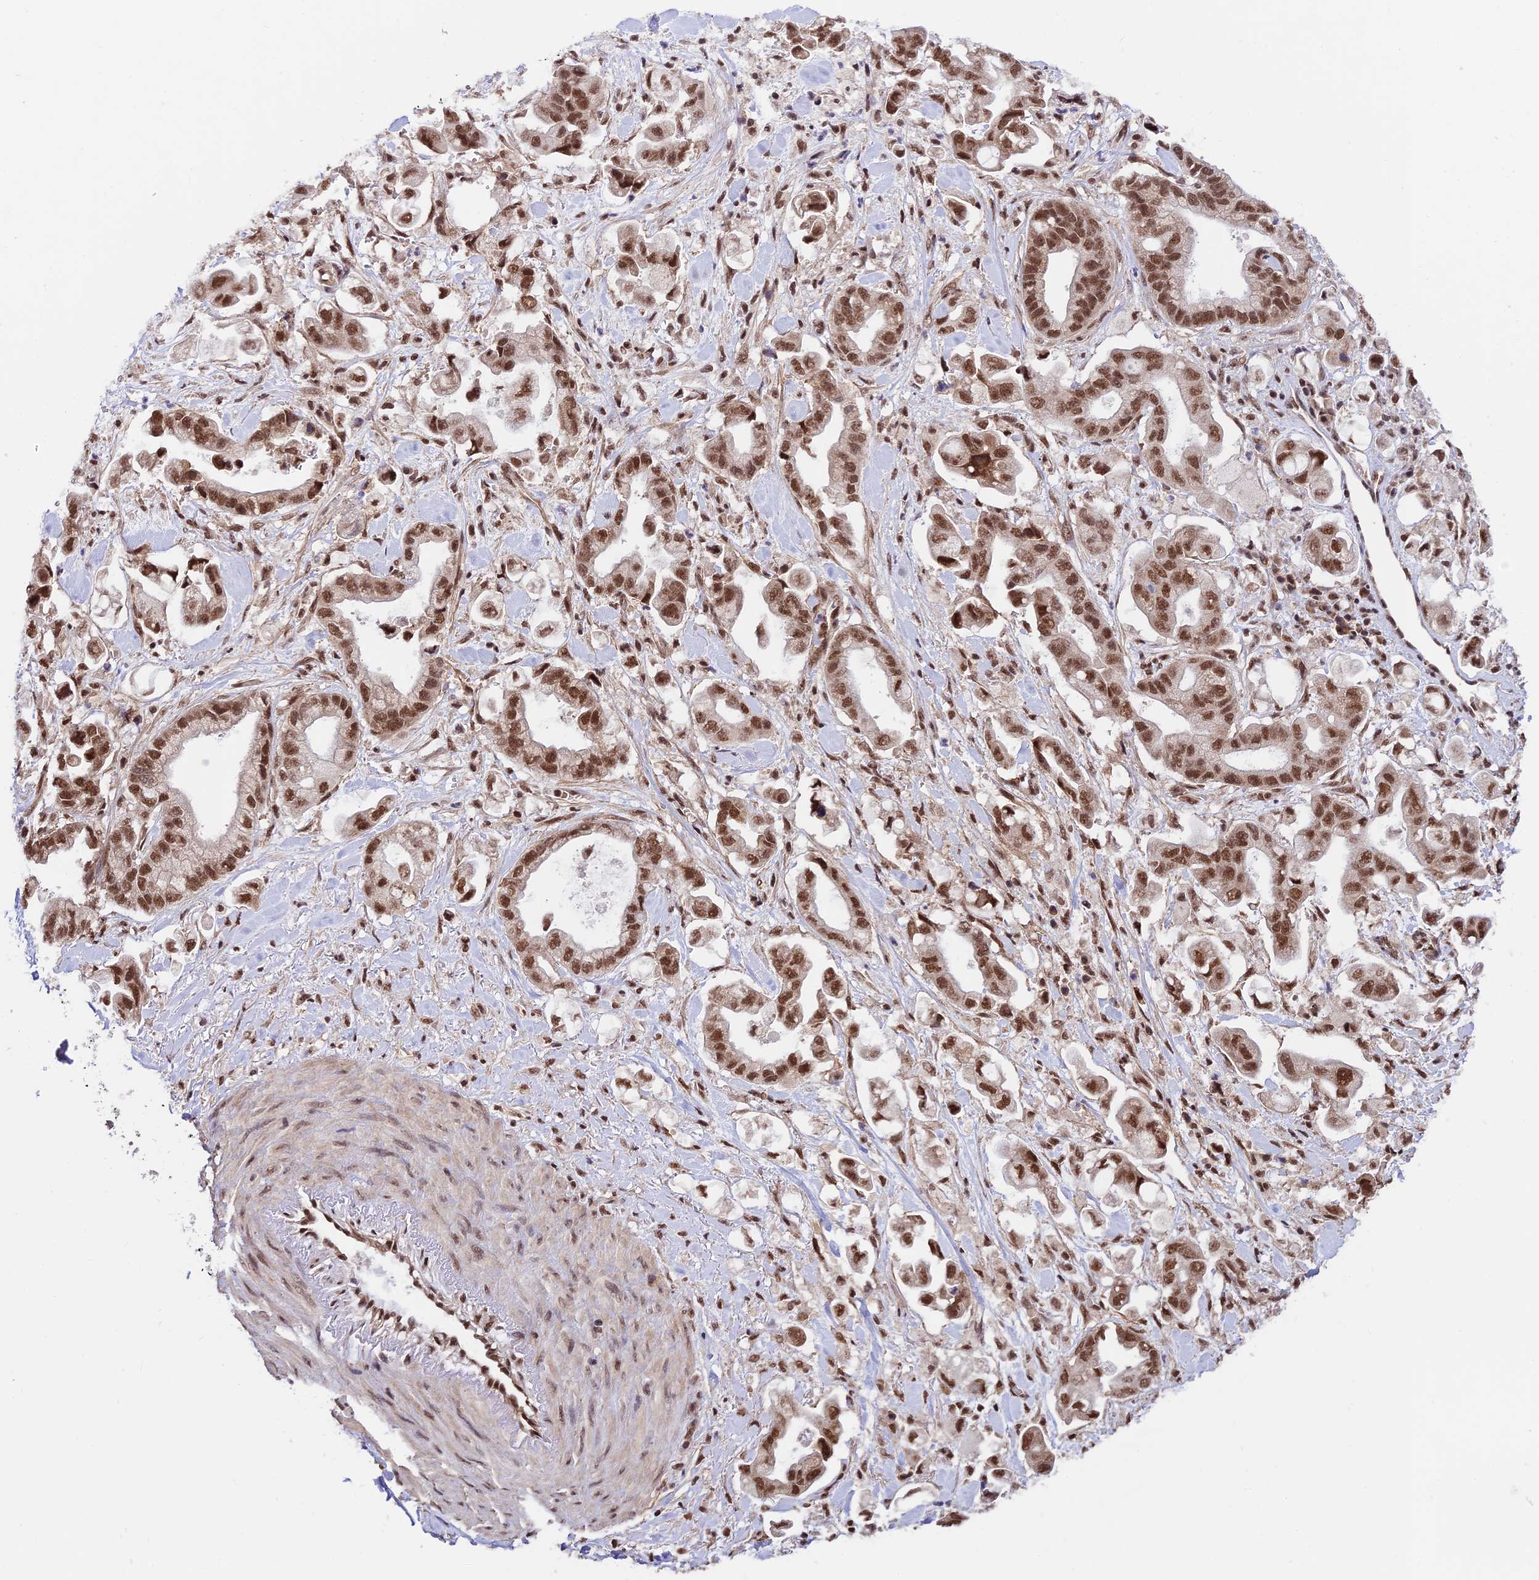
{"staining": {"intensity": "moderate", "quantity": ">75%", "location": "nuclear"}, "tissue": "stomach cancer", "cell_type": "Tumor cells", "image_type": "cancer", "snomed": [{"axis": "morphology", "description": "Adenocarcinoma, NOS"}, {"axis": "topography", "description": "Stomach"}], "caption": "A brown stain labels moderate nuclear expression of a protein in human stomach cancer tumor cells.", "gene": "RBM42", "patient": {"sex": "male", "age": 62}}